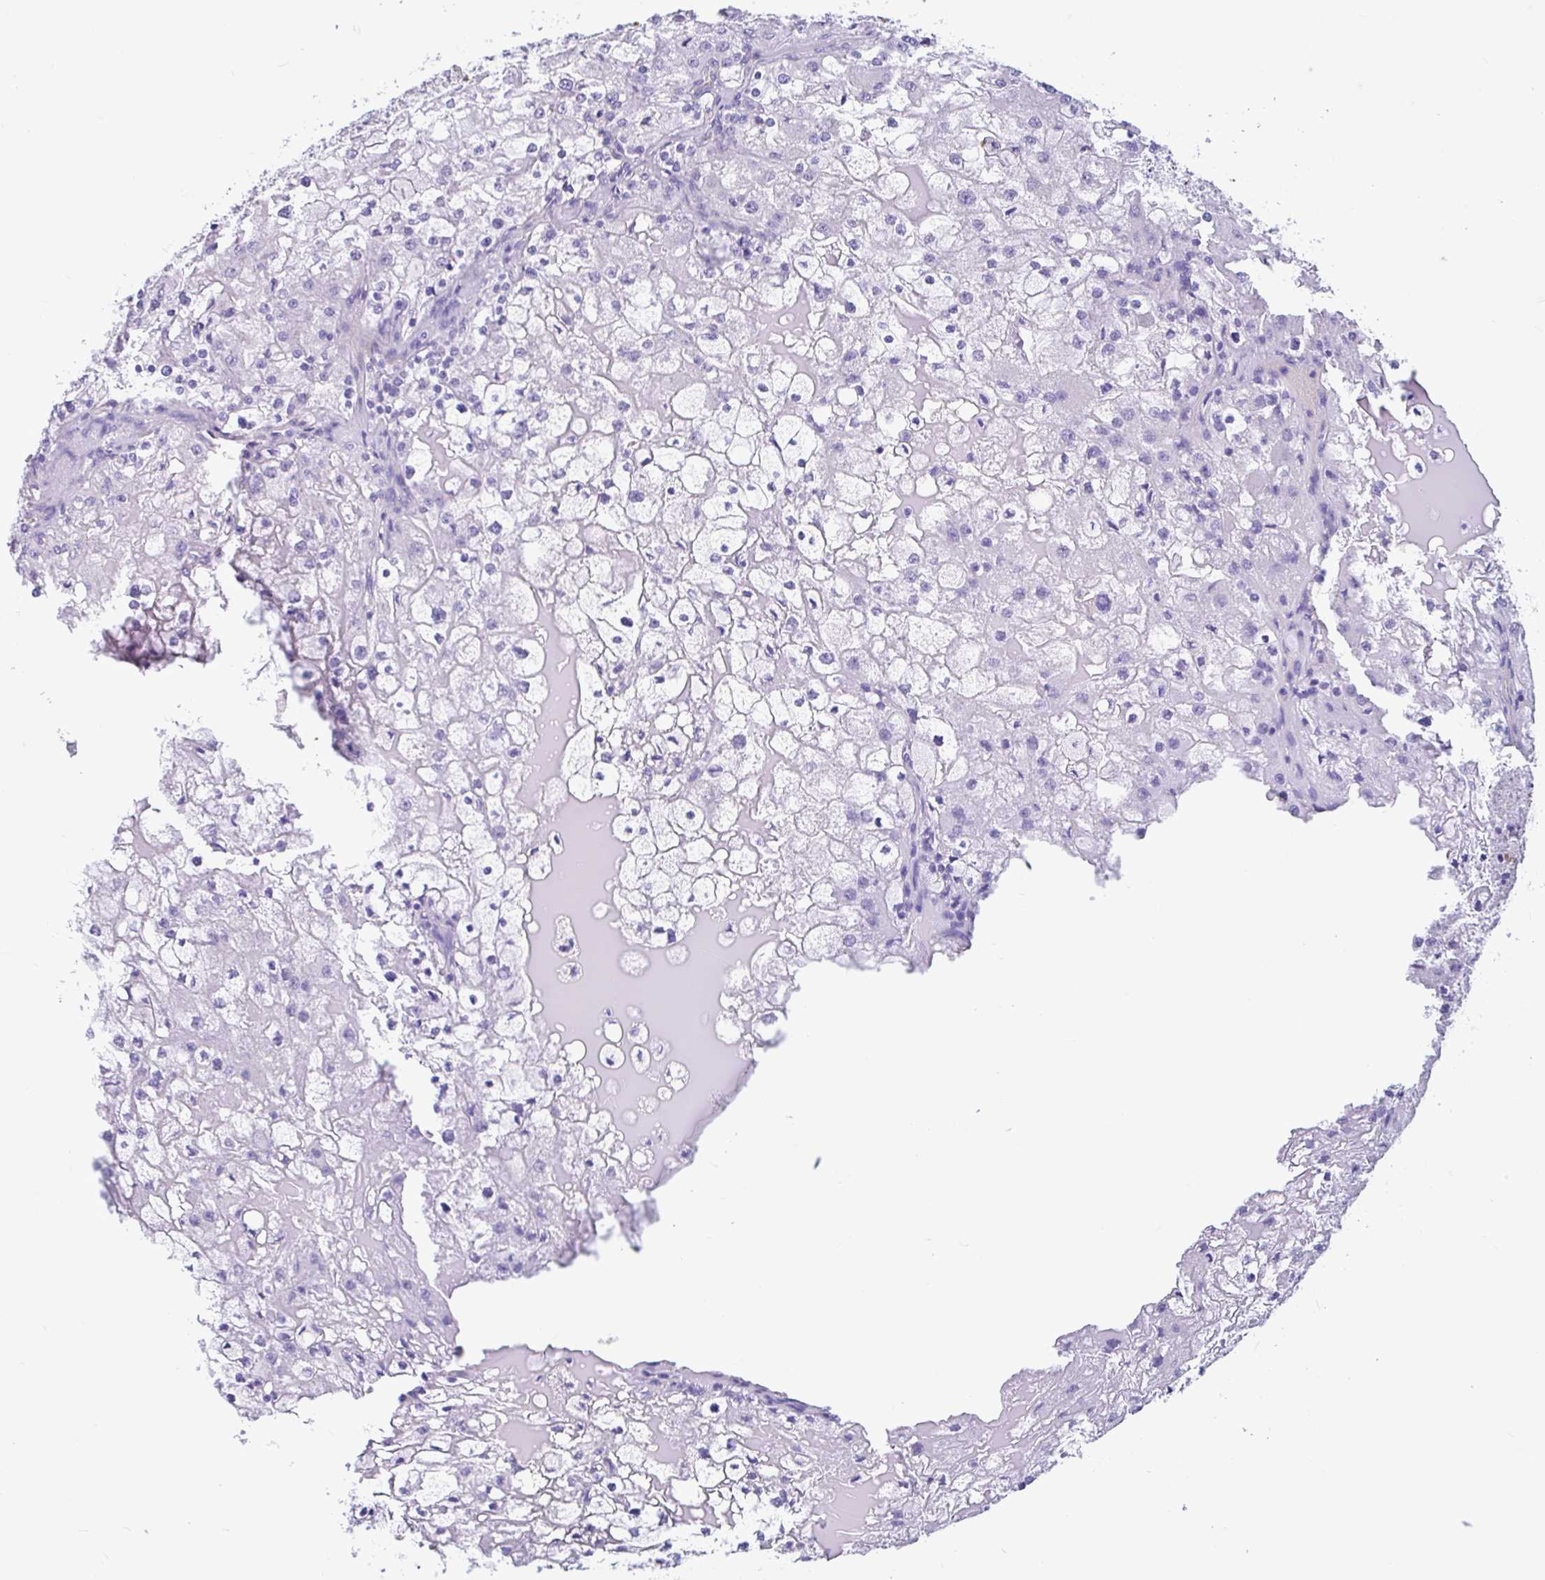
{"staining": {"intensity": "negative", "quantity": "none", "location": "none"}, "tissue": "renal cancer", "cell_type": "Tumor cells", "image_type": "cancer", "snomed": [{"axis": "morphology", "description": "Adenocarcinoma, NOS"}, {"axis": "topography", "description": "Kidney"}], "caption": "This is an IHC micrograph of human renal adenocarcinoma. There is no staining in tumor cells.", "gene": "TMEM79", "patient": {"sex": "female", "age": 74}}